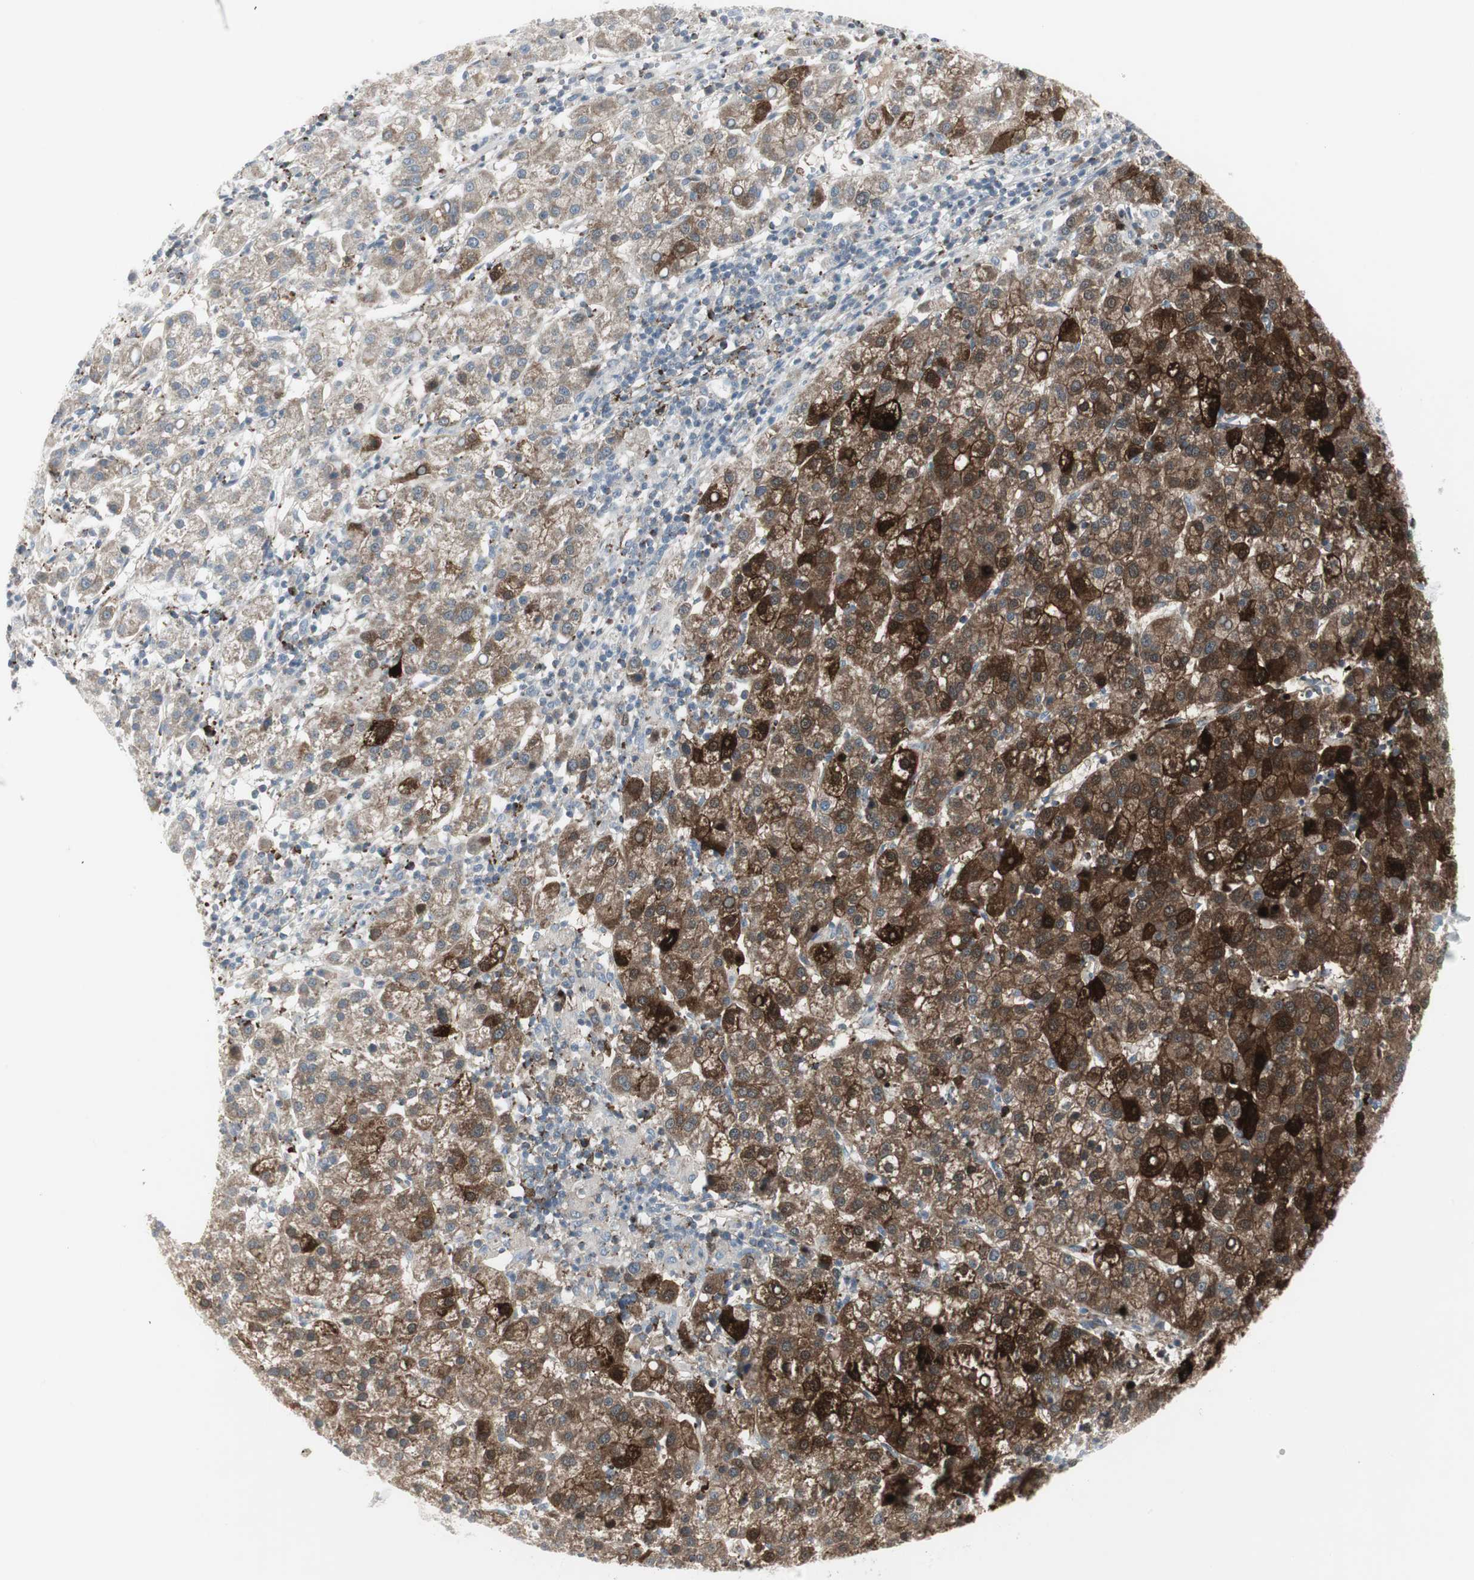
{"staining": {"intensity": "strong", "quantity": "<25%", "location": "cytoplasmic/membranous"}, "tissue": "liver cancer", "cell_type": "Tumor cells", "image_type": "cancer", "snomed": [{"axis": "morphology", "description": "Carcinoma, Hepatocellular, NOS"}, {"axis": "topography", "description": "Liver"}], "caption": "Immunohistochemical staining of human liver cancer (hepatocellular carcinoma) reveals strong cytoplasmic/membranous protein positivity in approximately <25% of tumor cells.", "gene": "MAP4K4", "patient": {"sex": "female", "age": 58}}